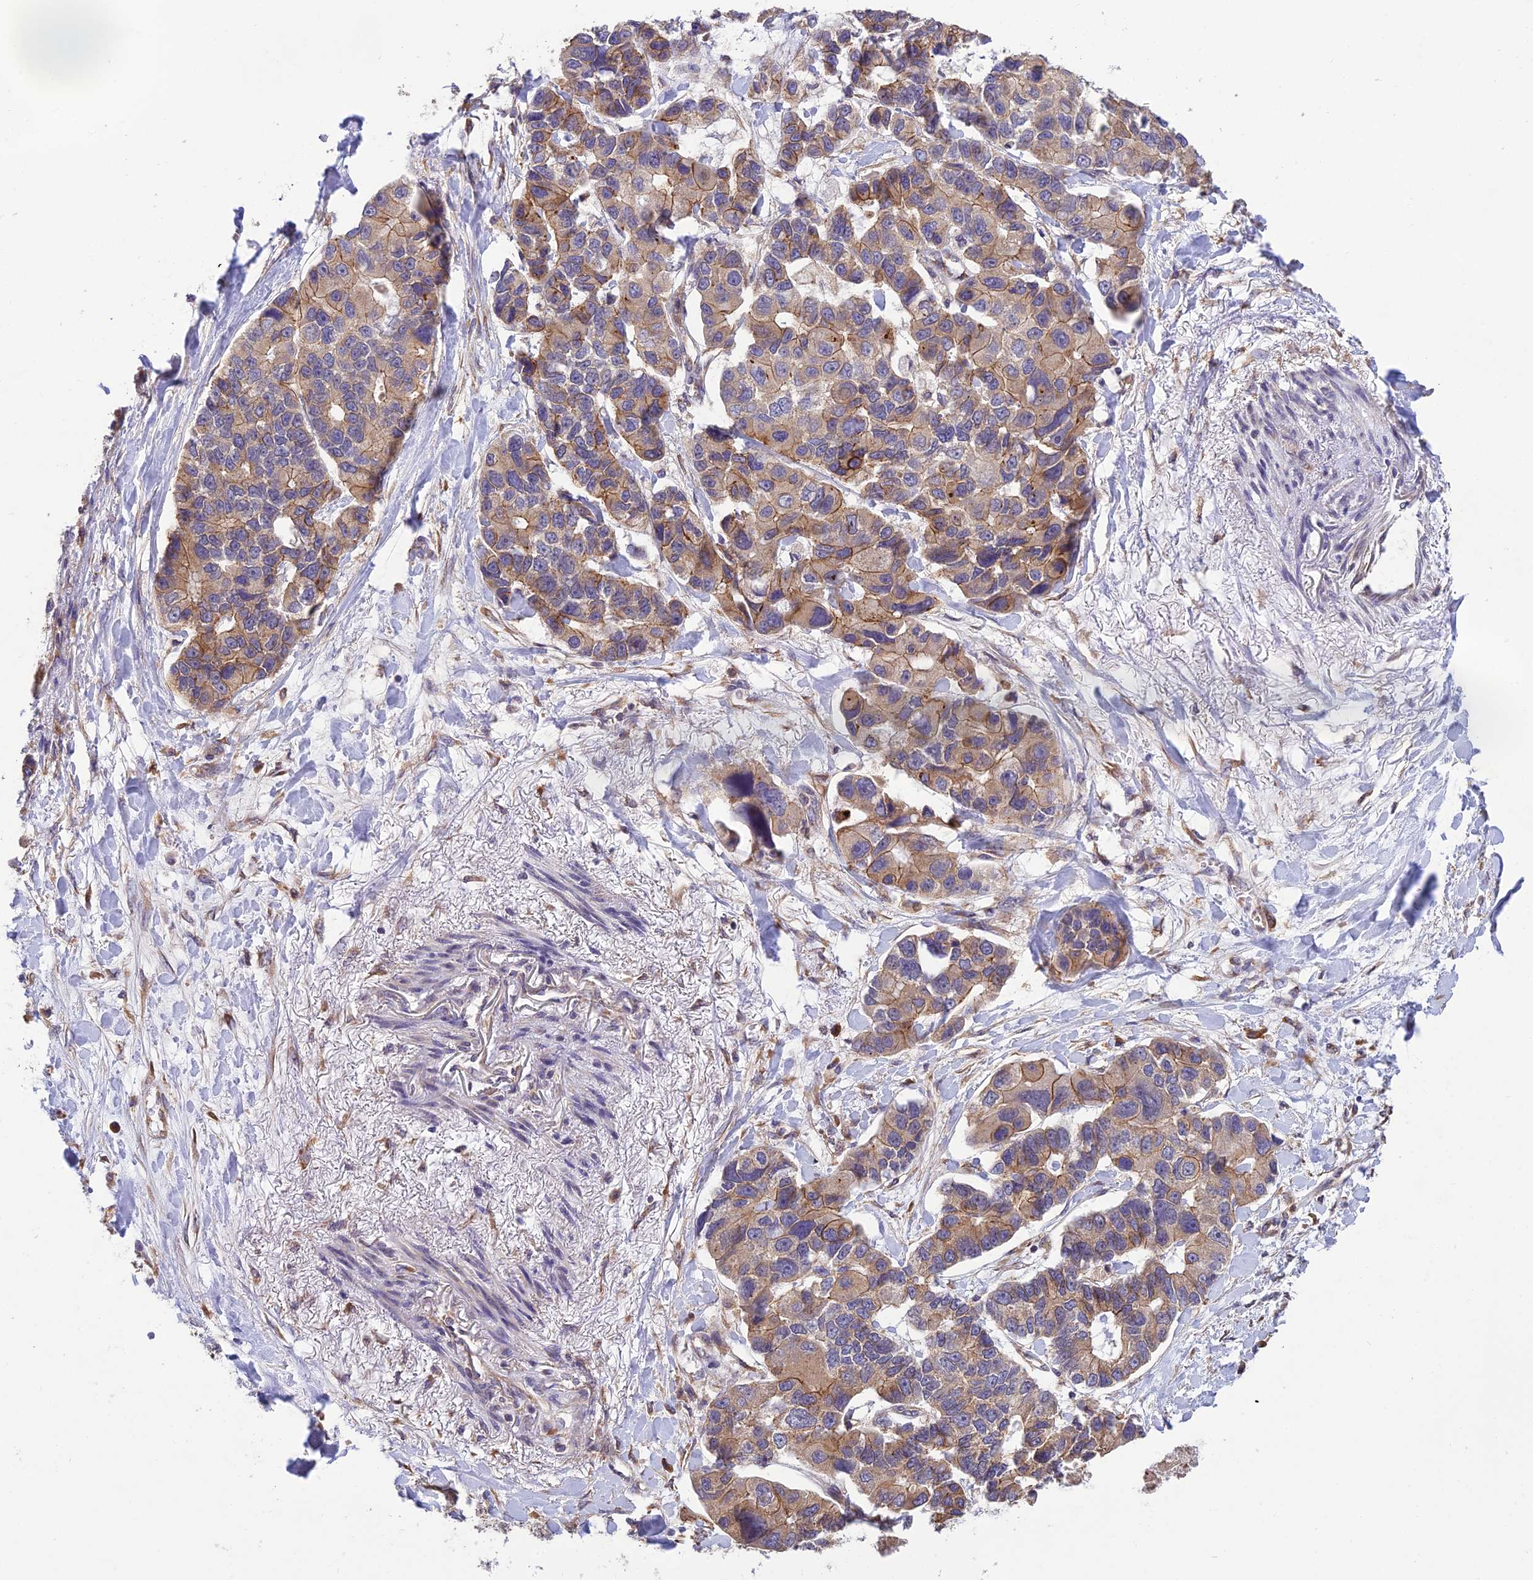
{"staining": {"intensity": "moderate", "quantity": ">75%", "location": "cytoplasmic/membranous"}, "tissue": "lung cancer", "cell_type": "Tumor cells", "image_type": "cancer", "snomed": [{"axis": "morphology", "description": "Adenocarcinoma, NOS"}, {"axis": "topography", "description": "Lung"}], "caption": "Immunohistochemical staining of adenocarcinoma (lung) exhibits medium levels of moderate cytoplasmic/membranous staining in approximately >75% of tumor cells.", "gene": "MRNIP", "patient": {"sex": "female", "age": 54}}